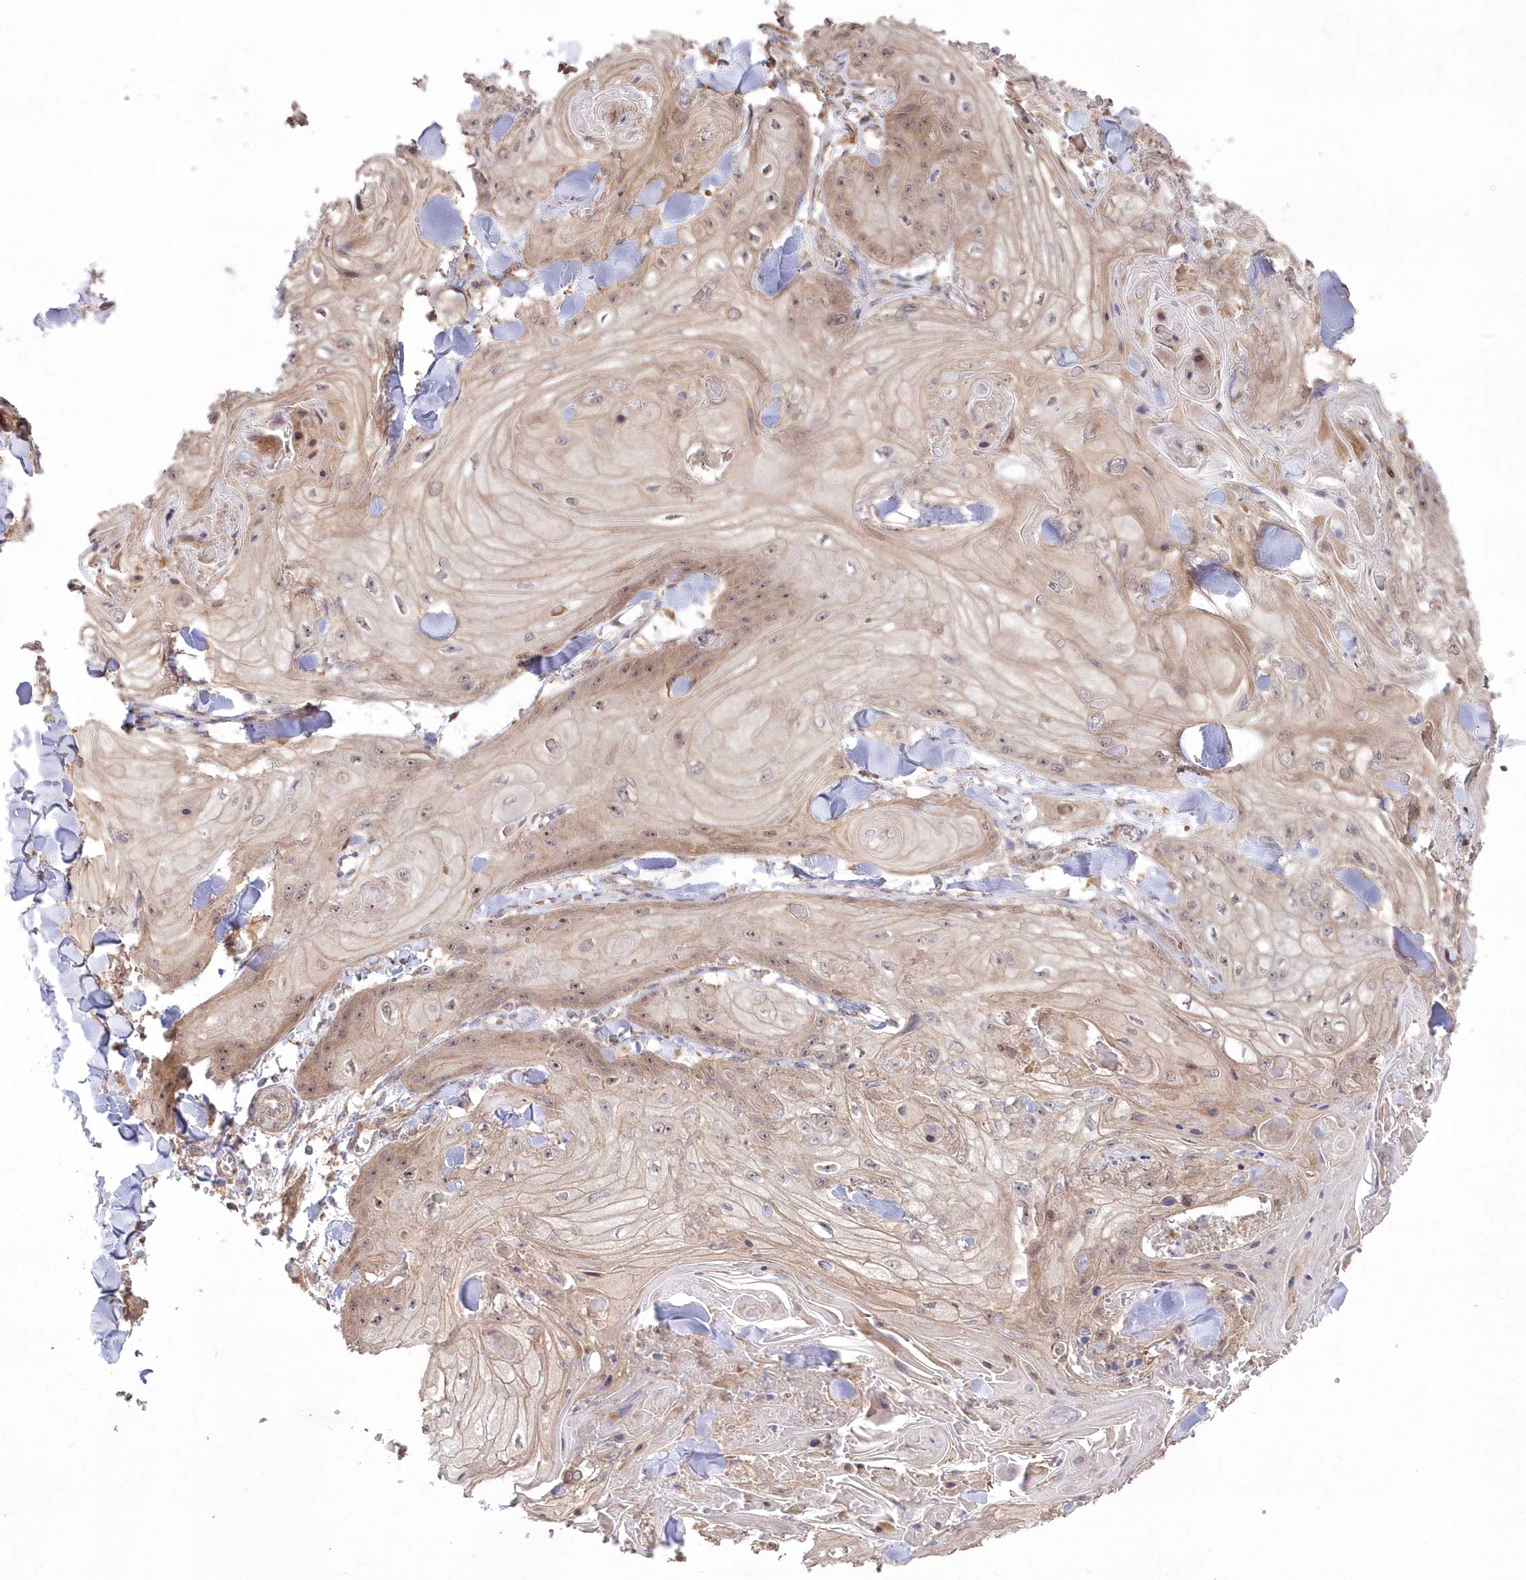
{"staining": {"intensity": "weak", "quantity": "<25%", "location": "cytoplasmic/membranous,nuclear"}, "tissue": "skin cancer", "cell_type": "Tumor cells", "image_type": "cancer", "snomed": [{"axis": "morphology", "description": "Squamous cell carcinoma, NOS"}, {"axis": "topography", "description": "Skin"}], "caption": "A photomicrograph of squamous cell carcinoma (skin) stained for a protein demonstrates no brown staining in tumor cells.", "gene": "TBCA", "patient": {"sex": "male", "age": 74}}